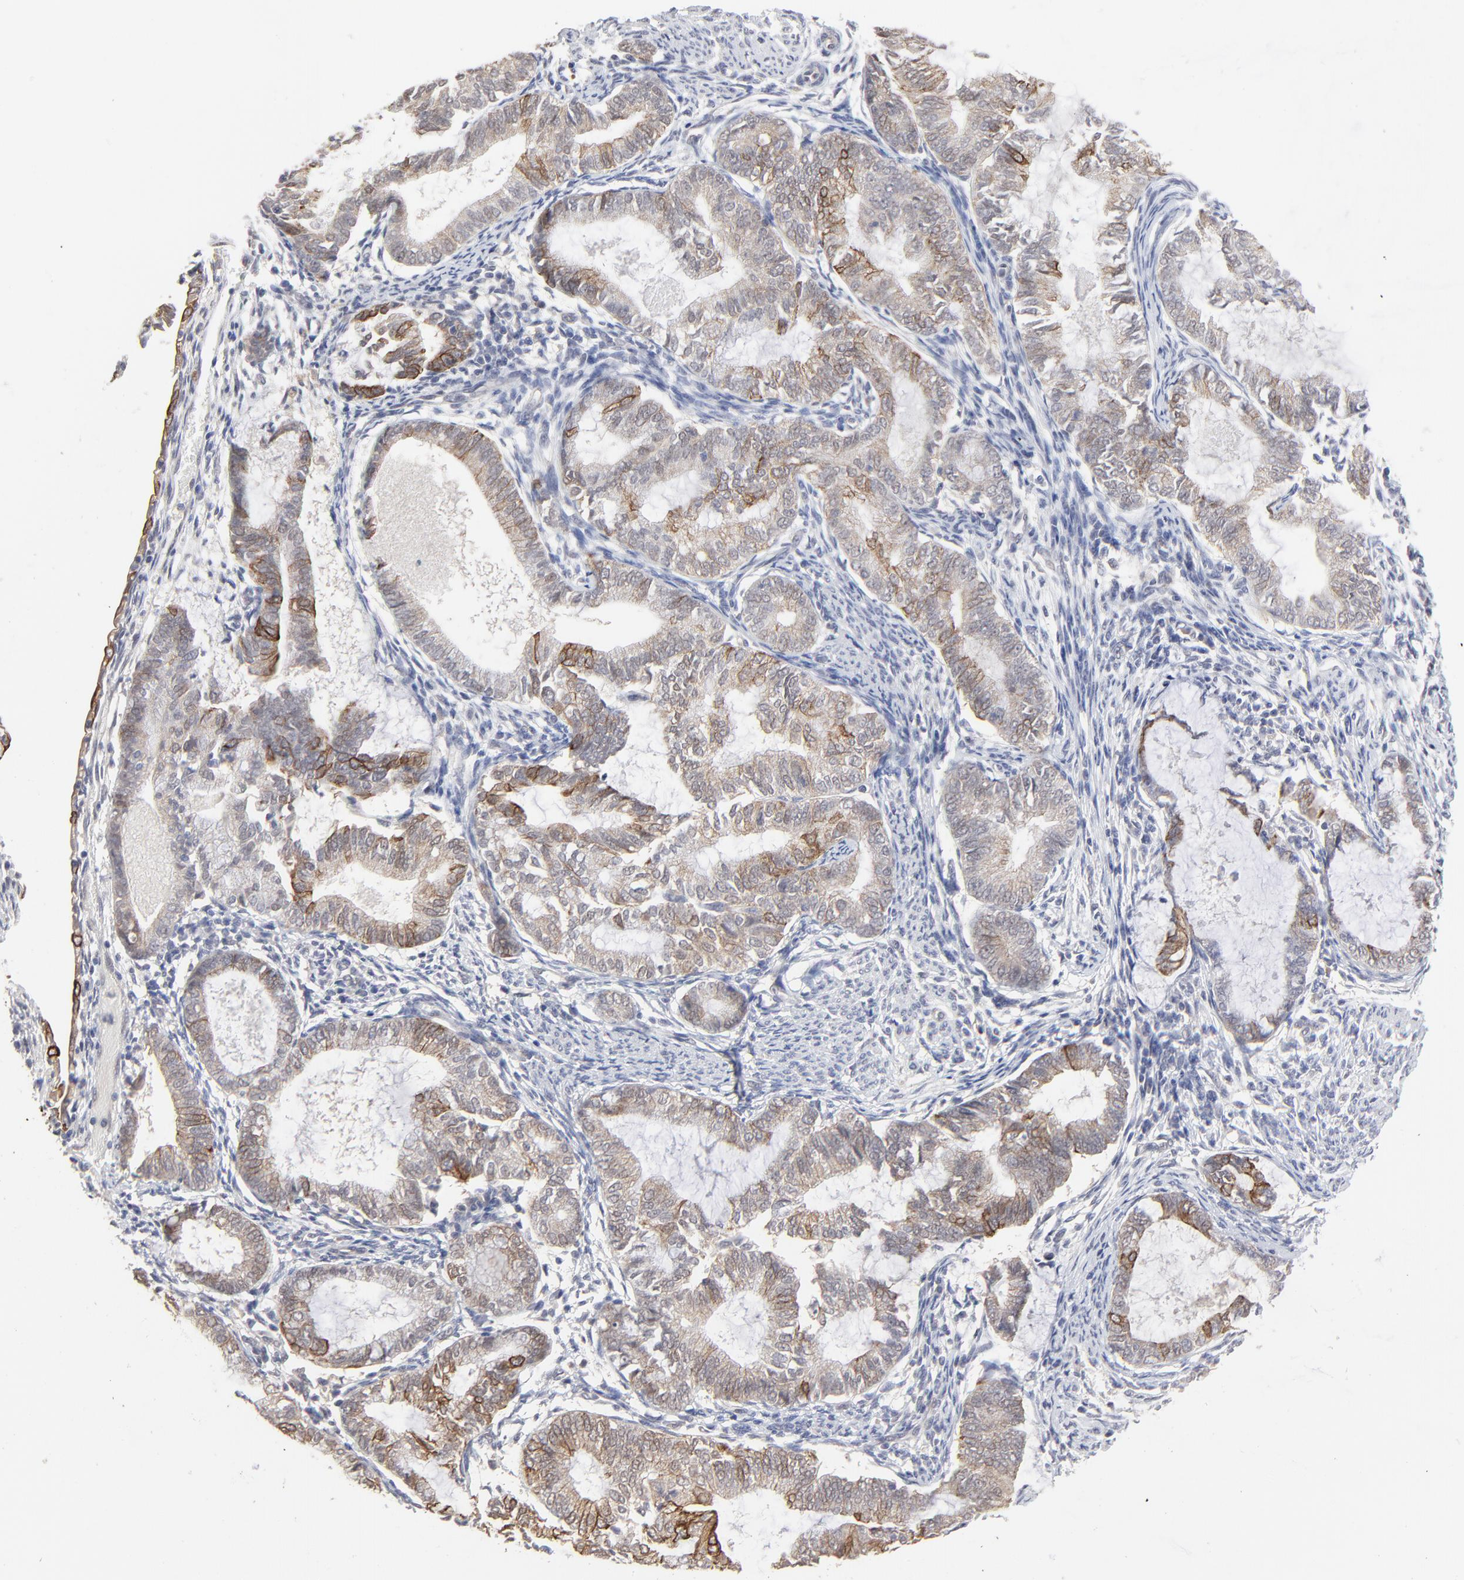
{"staining": {"intensity": "strong", "quantity": "25%-75%", "location": "cytoplasmic/membranous"}, "tissue": "endometrial cancer", "cell_type": "Tumor cells", "image_type": "cancer", "snomed": [{"axis": "morphology", "description": "Adenocarcinoma, NOS"}, {"axis": "topography", "description": "Endometrium"}], "caption": "Immunohistochemistry of endometrial adenocarcinoma displays high levels of strong cytoplasmic/membranous staining in approximately 25%-75% of tumor cells.", "gene": "FAM199X", "patient": {"sex": "female", "age": 63}}